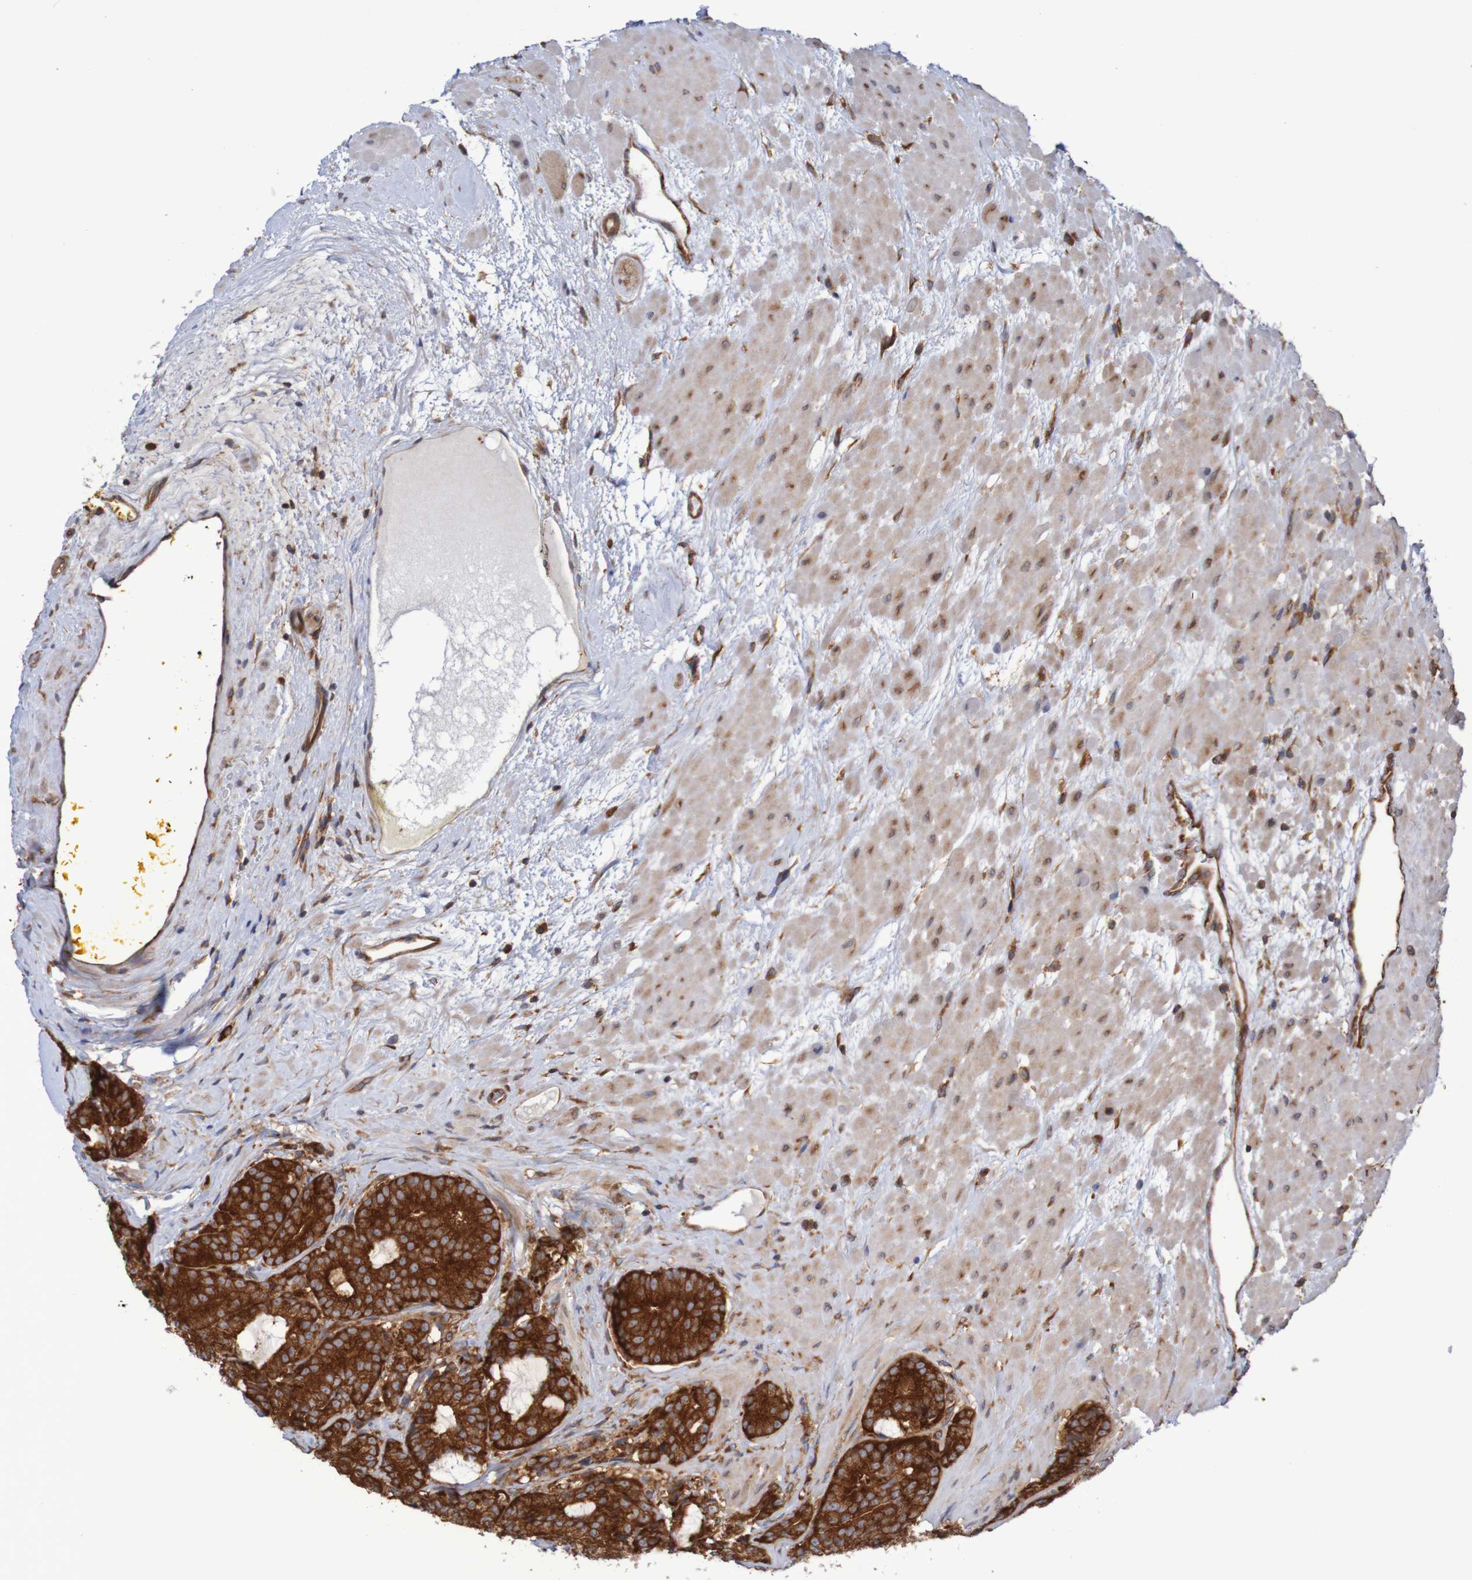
{"staining": {"intensity": "strong", "quantity": ">75%", "location": "cytoplasmic/membranous"}, "tissue": "prostate cancer", "cell_type": "Tumor cells", "image_type": "cancer", "snomed": [{"axis": "morphology", "description": "Adenocarcinoma, High grade"}, {"axis": "topography", "description": "Prostate"}], "caption": "Strong cytoplasmic/membranous expression is identified in about >75% of tumor cells in prostate cancer.", "gene": "LRRC47", "patient": {"sex": "male", "age": 61}}